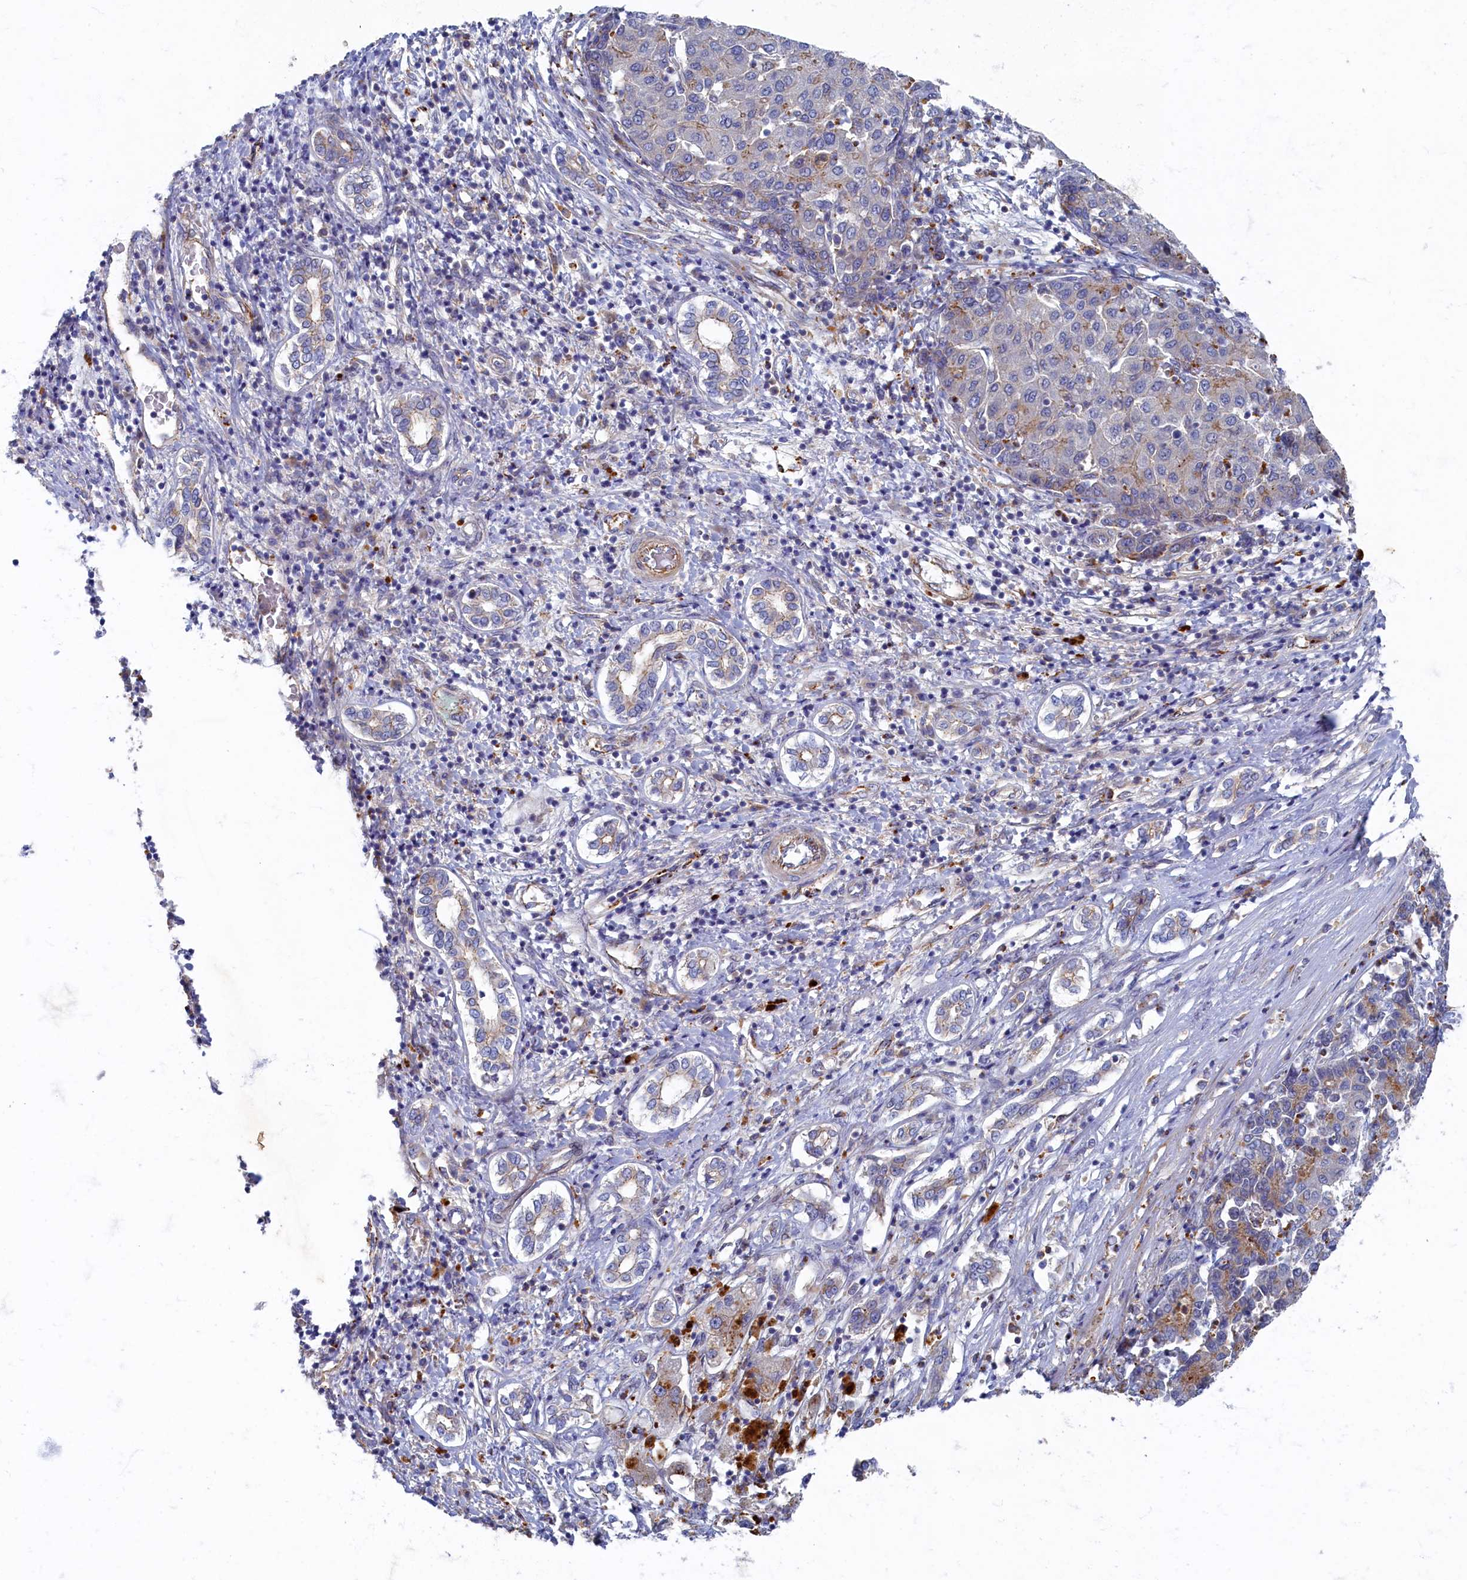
{"staining": {"intensity": "weak", "quantity": "<25%", "location": "cytoplasmic/membranous"}, "tissue": "liver cancer", "cell_type": "Tumor cells", "image_type": "cancer", "snomed": [{"axis": "morphology", "description": "Carcinoma, Hepatocellular, NOS"}, {"axis": "topography", "description": "Liver"}], "caption": "Immunohistochemical staining of liver cancer displays no significant staining in tumor cells.", "gene": "PSMG2", "patient": {"sex": "male", "age": 65}}